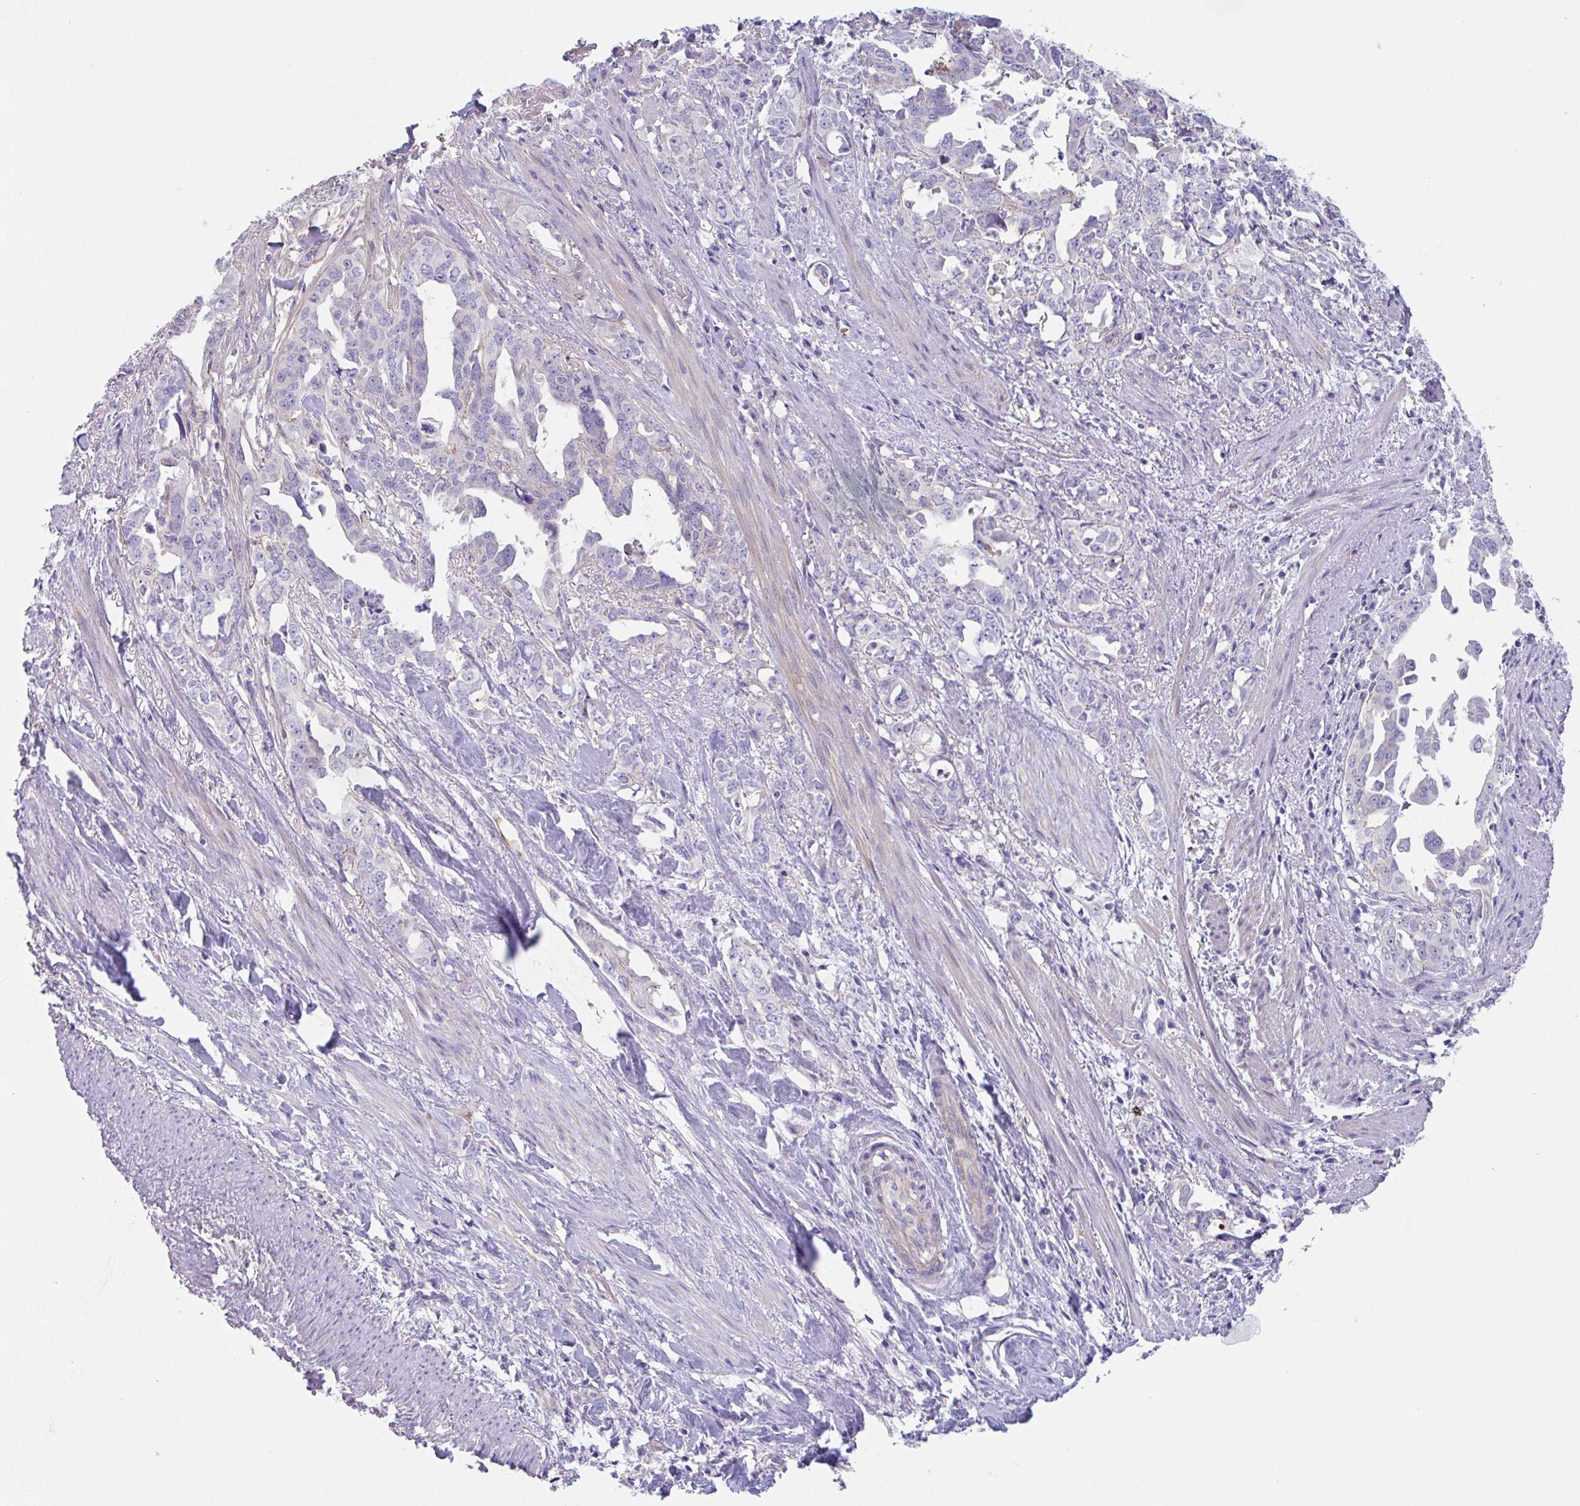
{"staining": {"intensity": "negative", "quantity": "none", "location": "none"}, "tissue": "endometrial cancer", "cell_type": "Tumor cells", "image_type": "cancer", "snomed": [{"axis": "morphology", "description": "Adenocarcinoma, NOS"}, {"axis": "topography", "description": "Endometrium"}], "caption": "Tumor cells show no significant protein staining in endometrial cancer (adenocarcinoma).", "gene": "LENG9", "patient": {"sex": "female", "age": 65}}